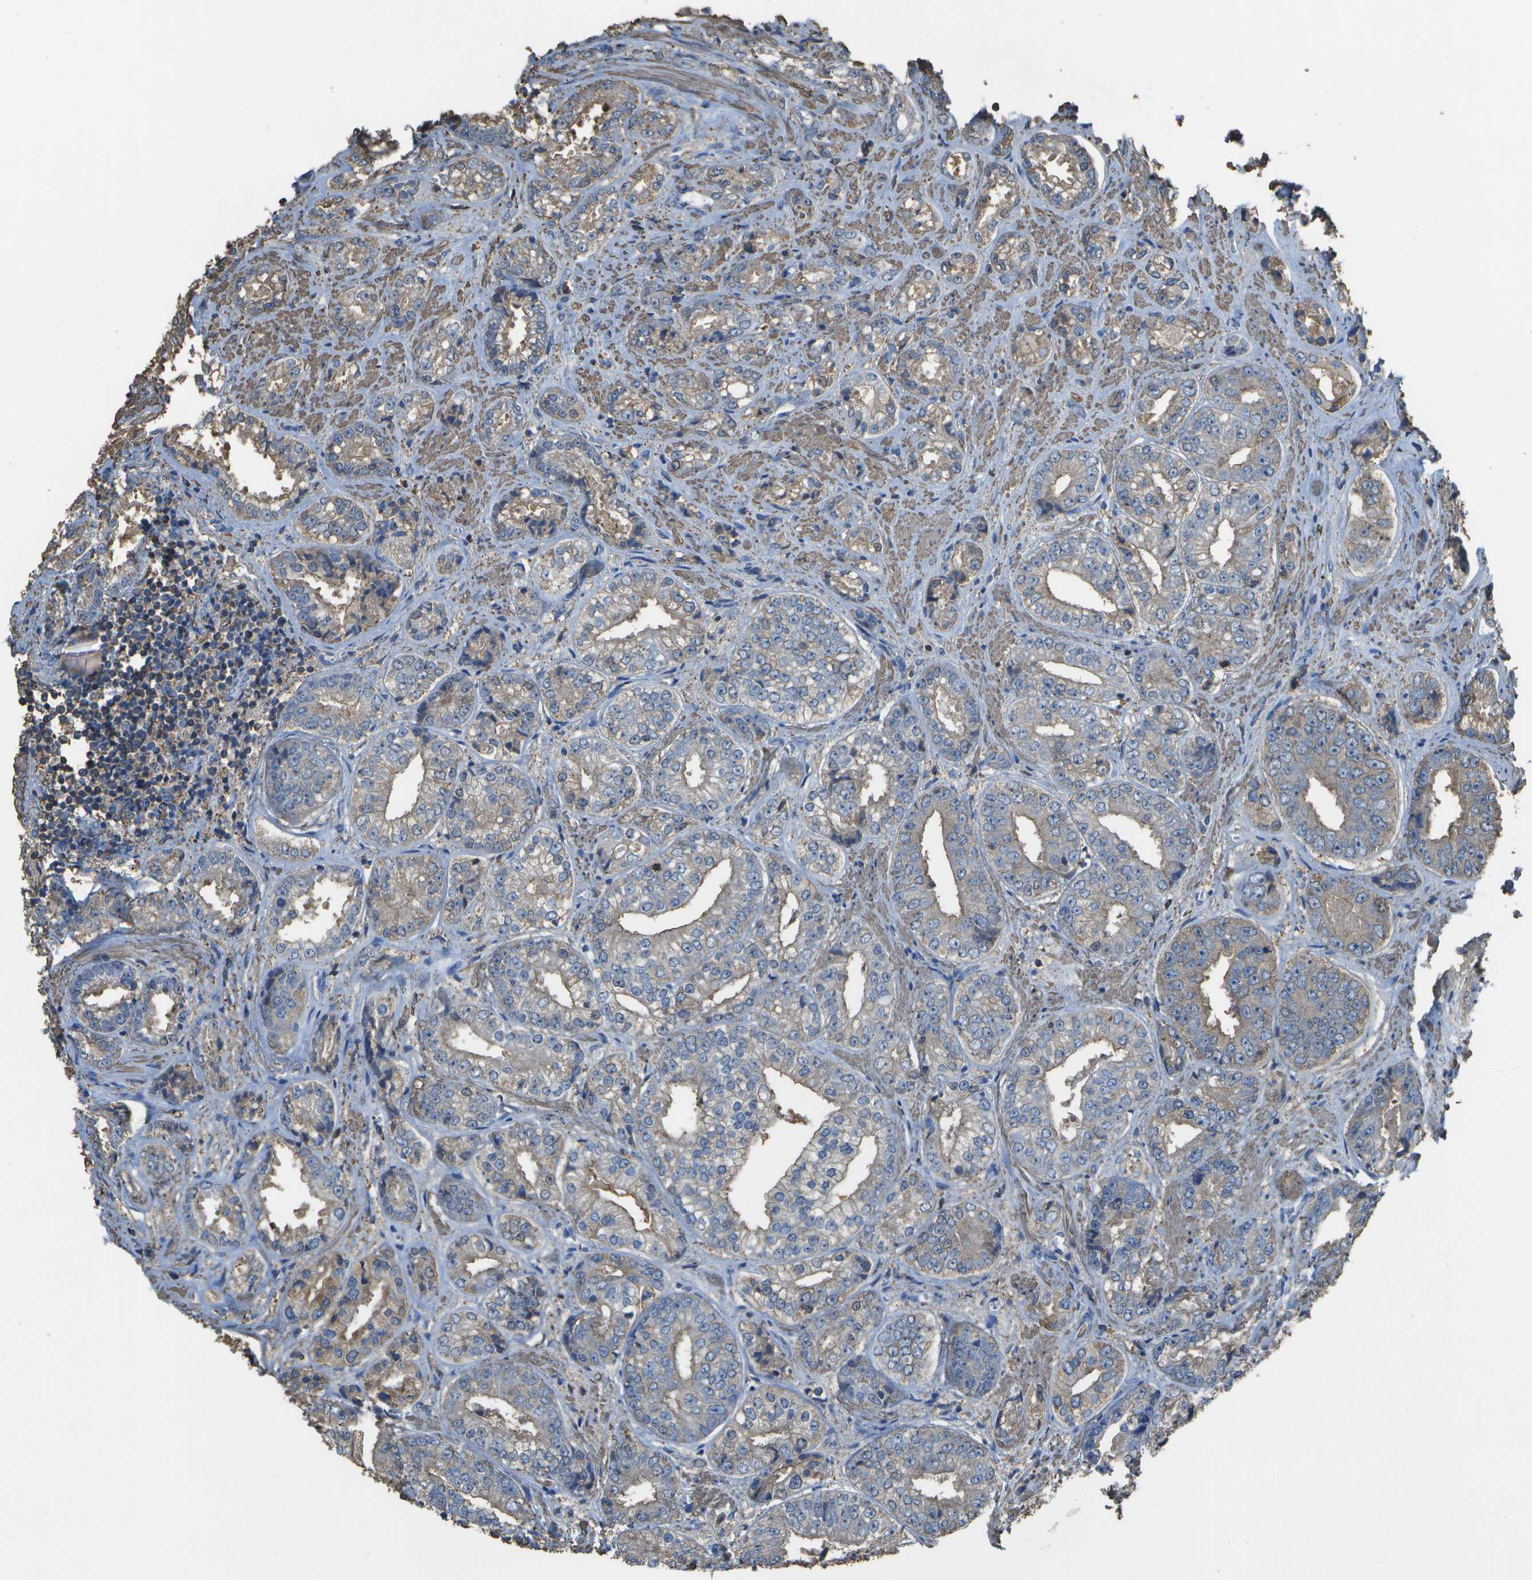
{"staining": {"intensity": "moderate", "quantity": "25%-75%", "location": "cytoplasmic/membranous"}, "tissue": "prostate cancer", "cell_type": "Tumor cells", "image_type": "cancer", "snomed": [{"axis": "morphology", "description": "Adenocarcinoma, High grade"}, {"axis": "topography", "description": "Prostate"}], "caption": "Human high-grade adenocarcinoma (prostate) stained with a protein marker displays moderate staining in tumor cells.", "gene": "CYP4F11", "patient": {"sex": "male", "age": 61}}